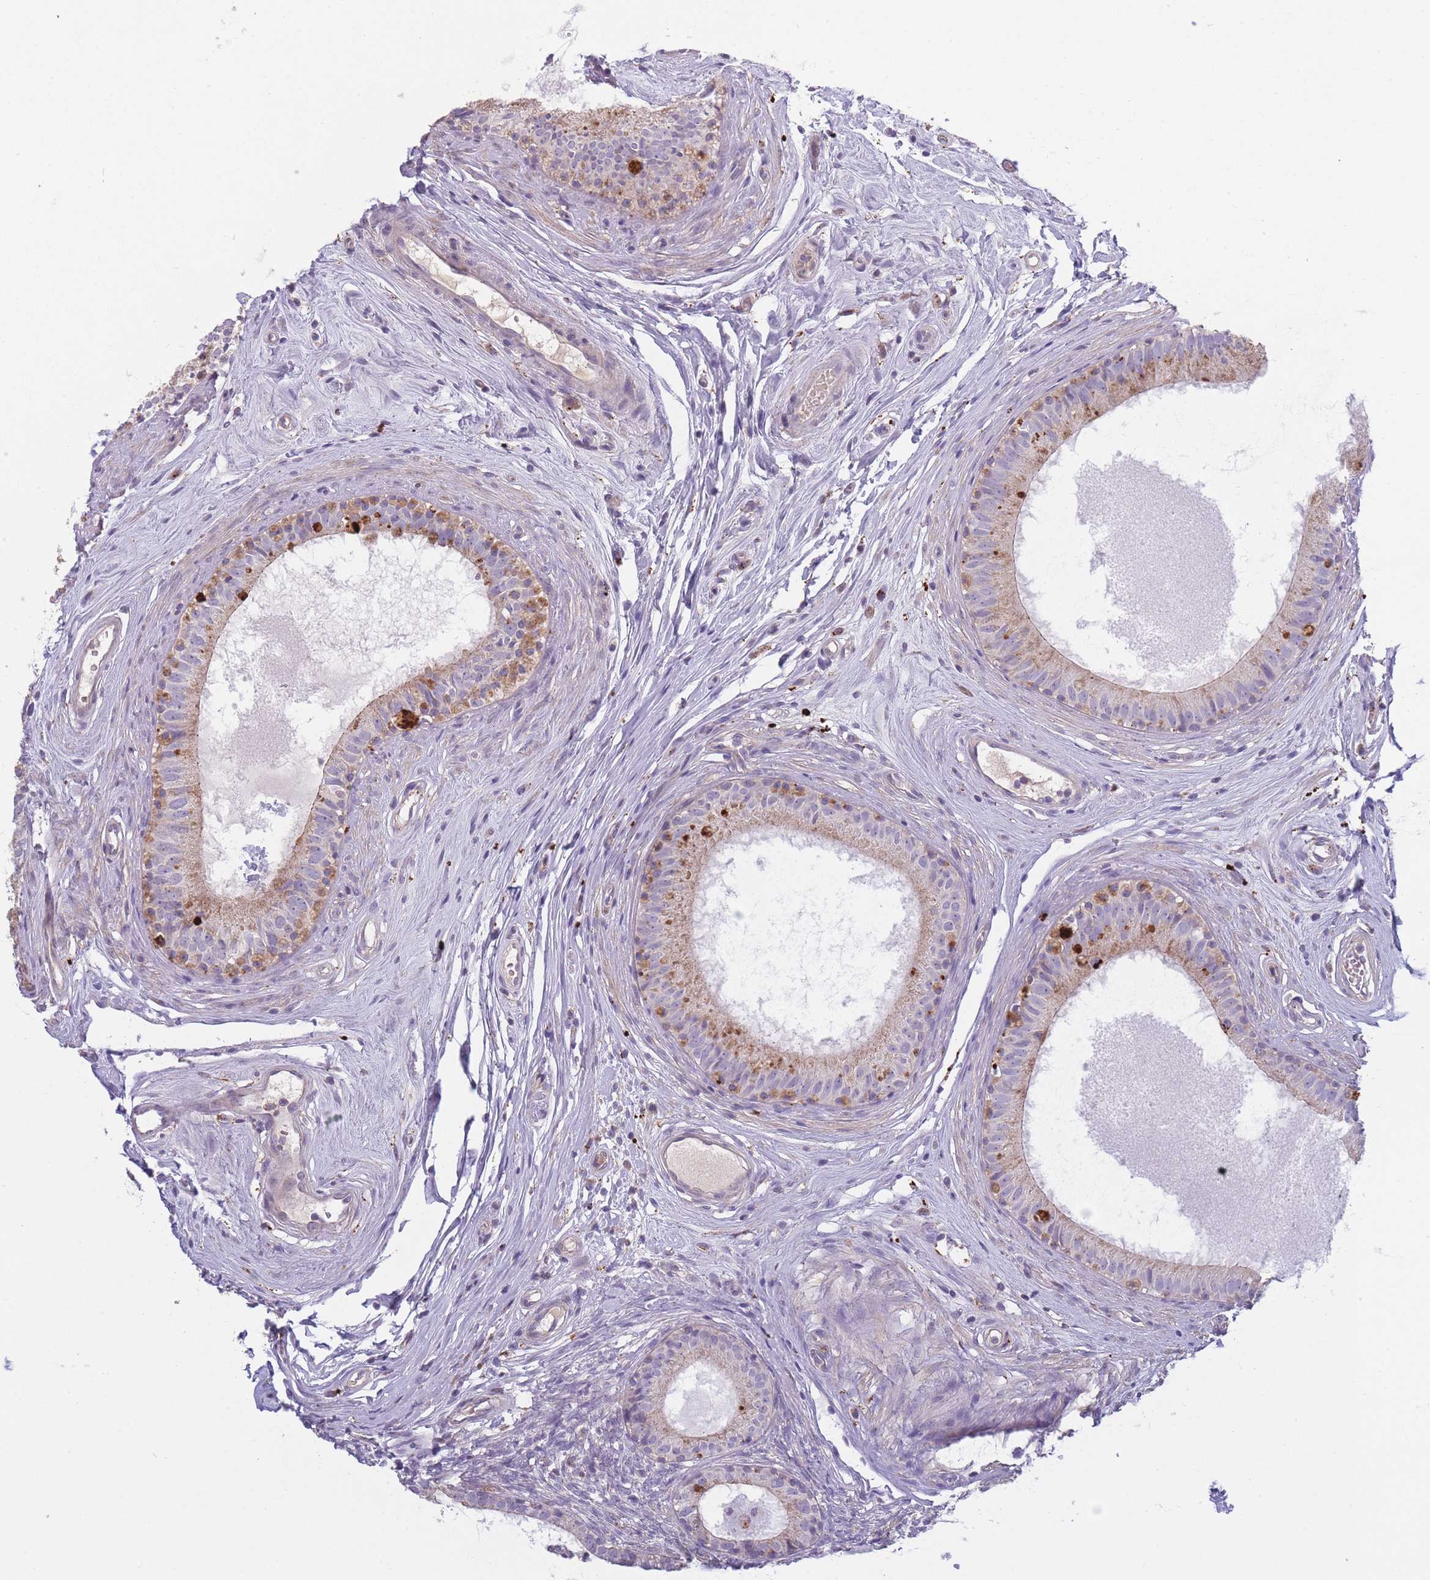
{"staining": {"intensity": "strong", "quantity": "<25%", "location": "cytoplasmic/membranous"}, "tissue": "epididymis", "cell_type": "Glandular cells", "image_type": "normal", "snomed": [{"axis": "morphology", "description": "Normal tissue, NOS"}, {"axis": "topography", "description": "Epididymis"}], "caption": "Immunohistochemistry (DAB) staining of benign epididymis demonstrates strong cytoplasmic/membranous protein staining in about <25% of glandular cells.", "gene": "TRIM61", "patient": {"sex": "male", "age": 74}}